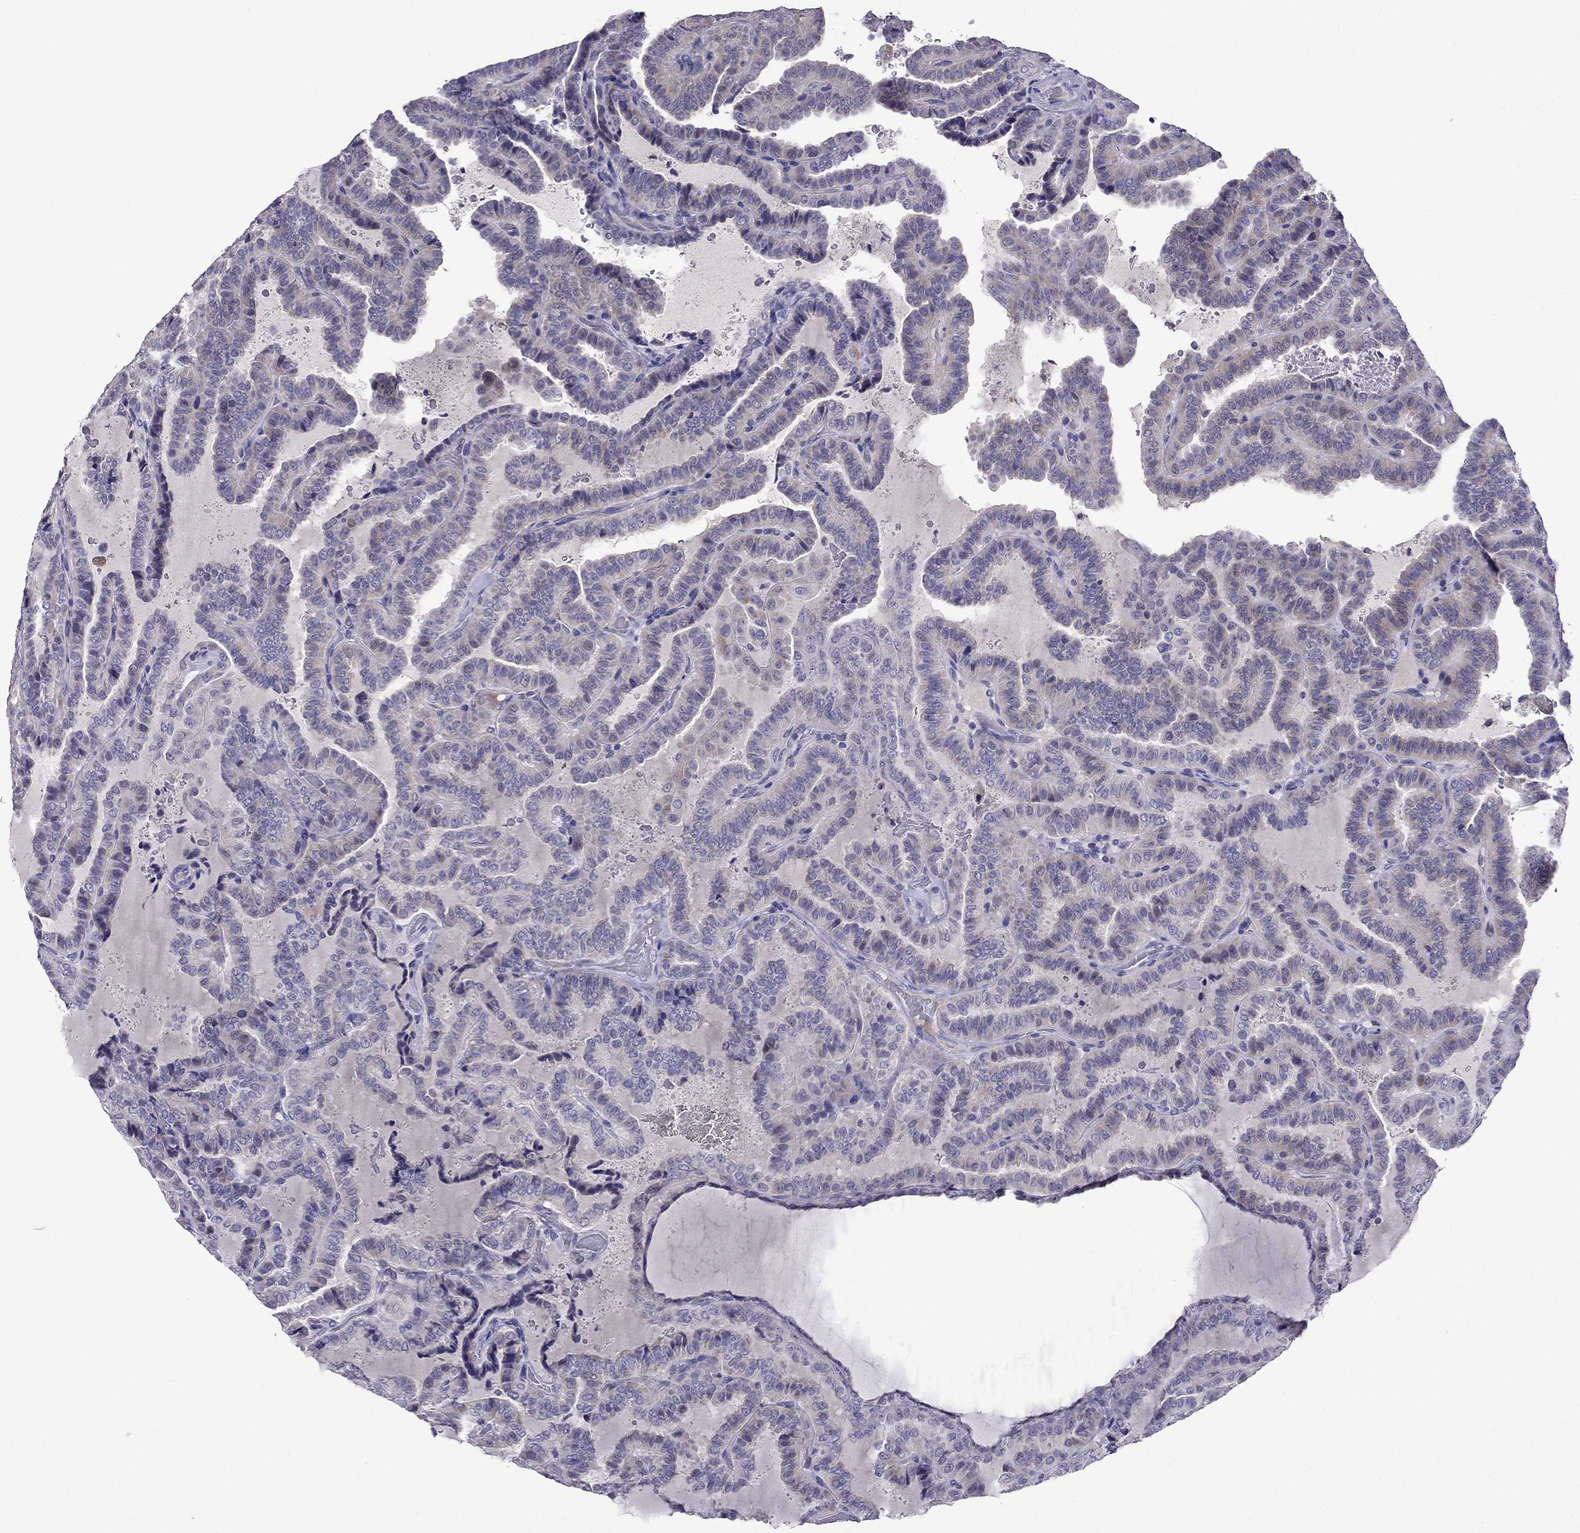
{"staining": {"intensity": "weak", "quantity": "<25%", "location": "cytoplasmic/membranous"}, "tissue": "thyroid cancer", "cell_type": "Tumor cells", "image_type": "cancer", "snomed": [{"axis": "morphology", "description": "Papillary adenocarcinoma, NOS"}, {"axis": "topography", "description": "Thyroid gland"}], "caption": "Immunohistochemistry (IHC) photomicrograph of thyroid papillary adenocarcinoma stained for a protein (brown), which reveals no positivity in tumor cells.", "gene": "SPTBN4", "patient": {"sex": "female", "age": 39}}